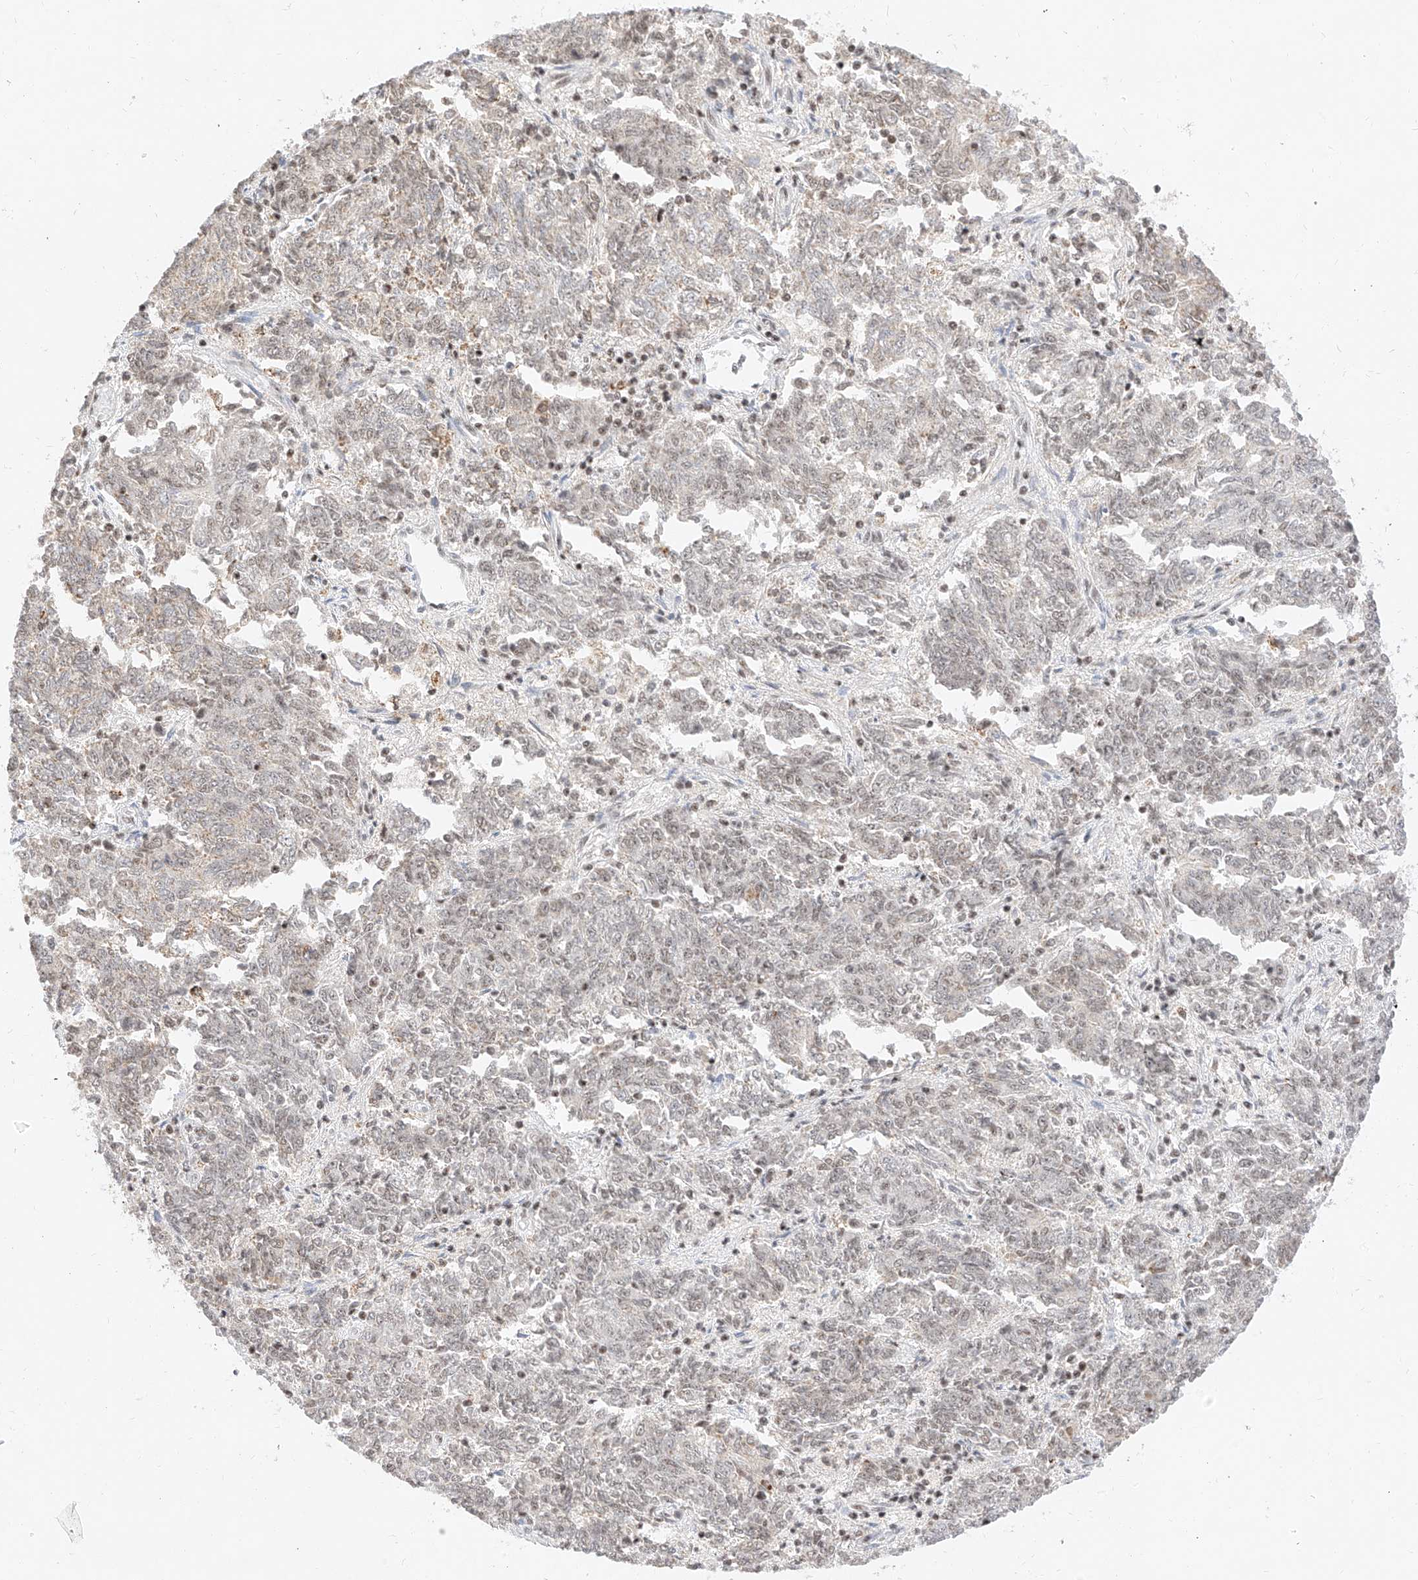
{"staining": {"intensity": "moderate", "quantity": "25%-75%", "location": "cytoplasmic/membranous,nuclear"}, "tissue": "endometrial cancer", "cell_type": "Tumor cells", "image_type": "cancer", "snomed": [{"axis": "morphology", "description": "Adenocarcinoma, NOS"}, {"axis": "topography", "description": "Endometrium"}], "caption": "Endometrial cancer tissue exhibits moderate cytoplasmic/membranous and nuclear positivity in approximately 25%-75% of tumor cells, visualized by immunohistochemistry. Nuclei are stained in blue.", "gene": "NRF1", "patient": {"sex": "female", "age": 80}}